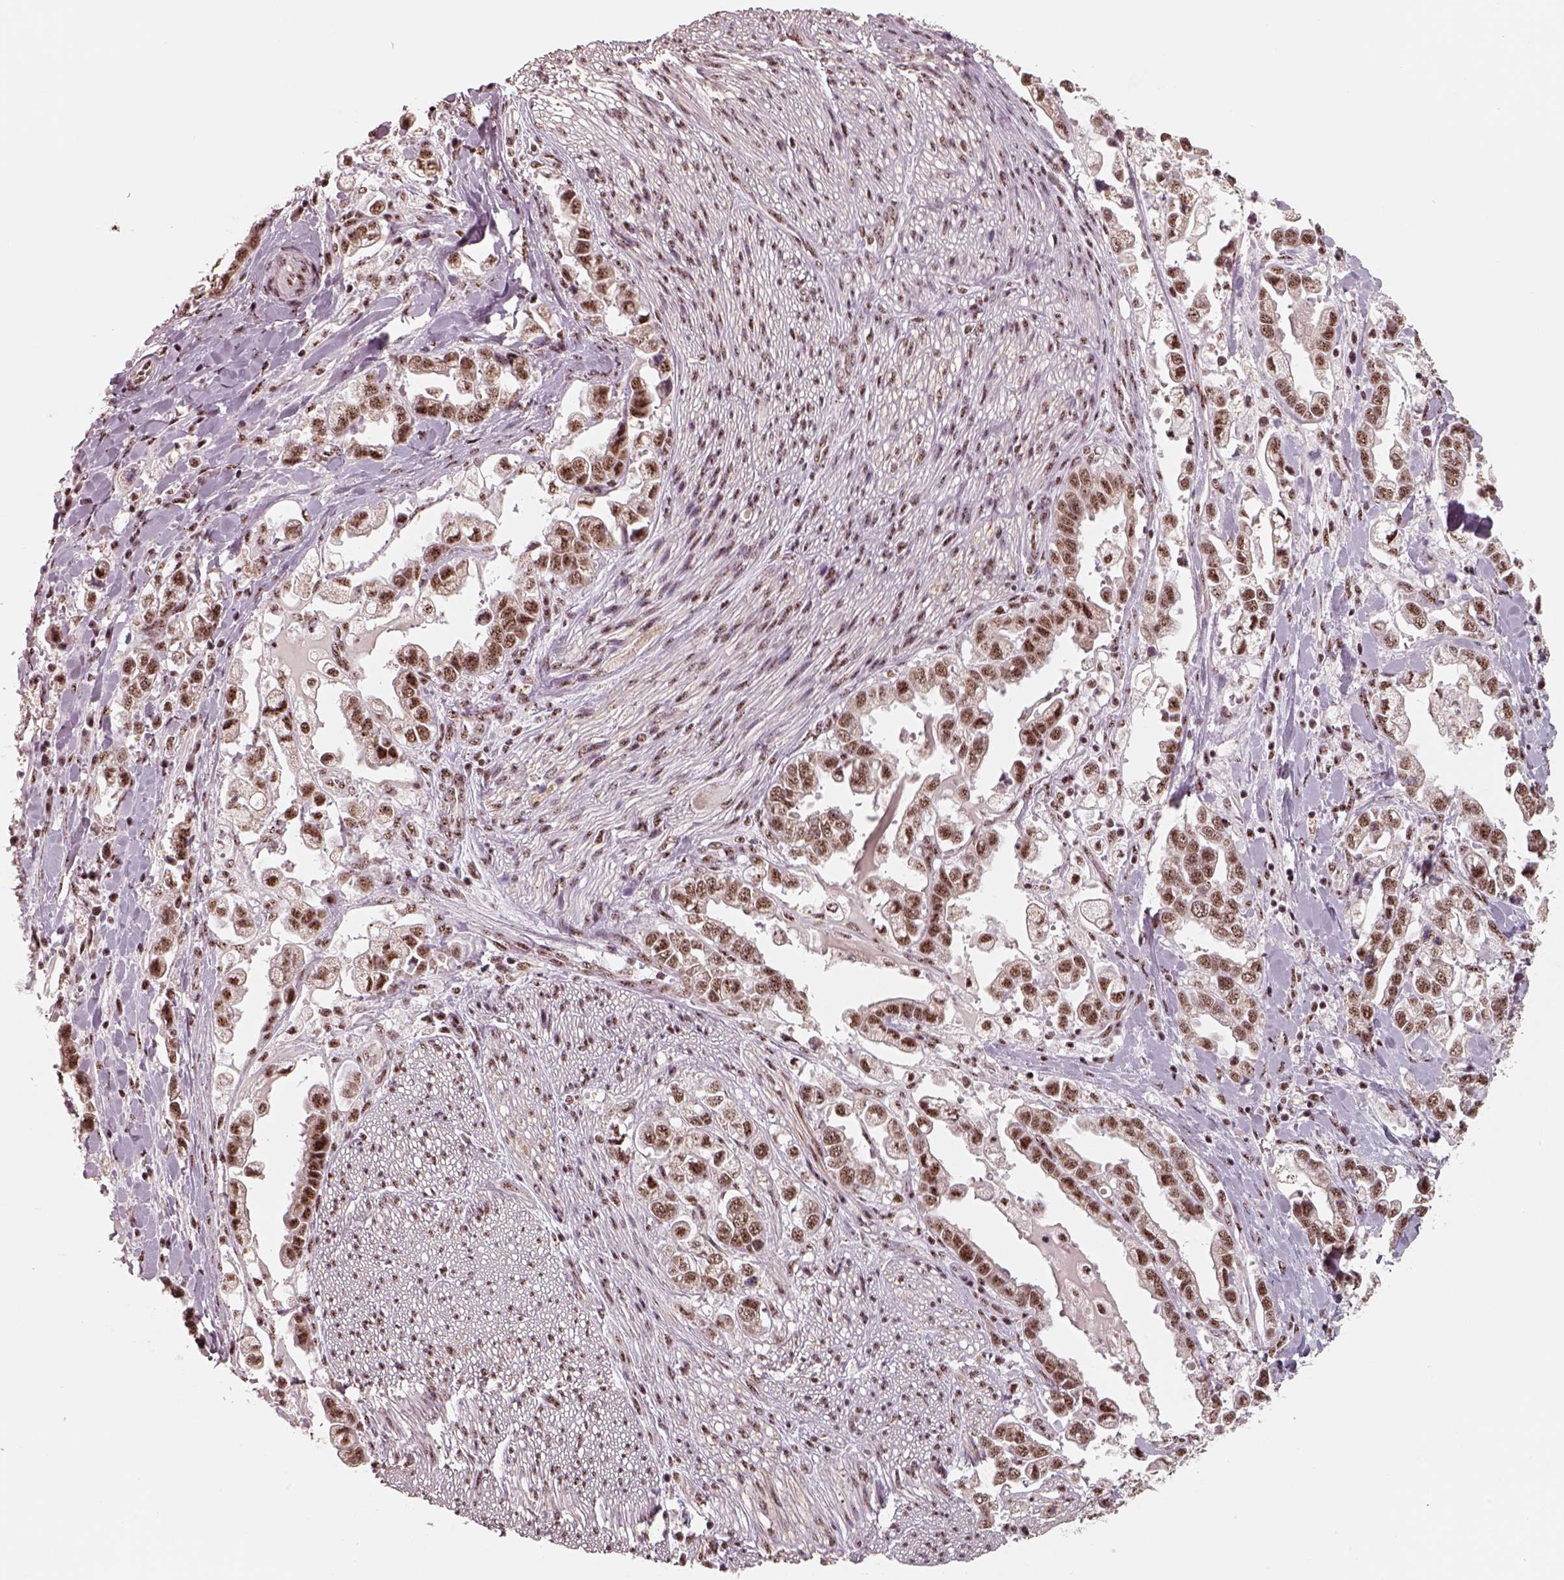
{"staining": {"intensity": "moderate", "quantity": ">75%", "location": "nuclear"}, "tissue": "stomach cancer", "cell_type": "Tumor cells", "image_type": "cancer", "snomed": [{"axis": "morphology", "description": "Adenocarcinoma, NOS"}, {"axis": "topography", "description": "Stomach"}], "caption": "A medium amount of moderate nuclear positivity is appreciated in approximately >75% of tumor cells in stomach cancer tissue.", "gene": "ATXN7L3", "patient": {"sex": "male", "age": 59}}